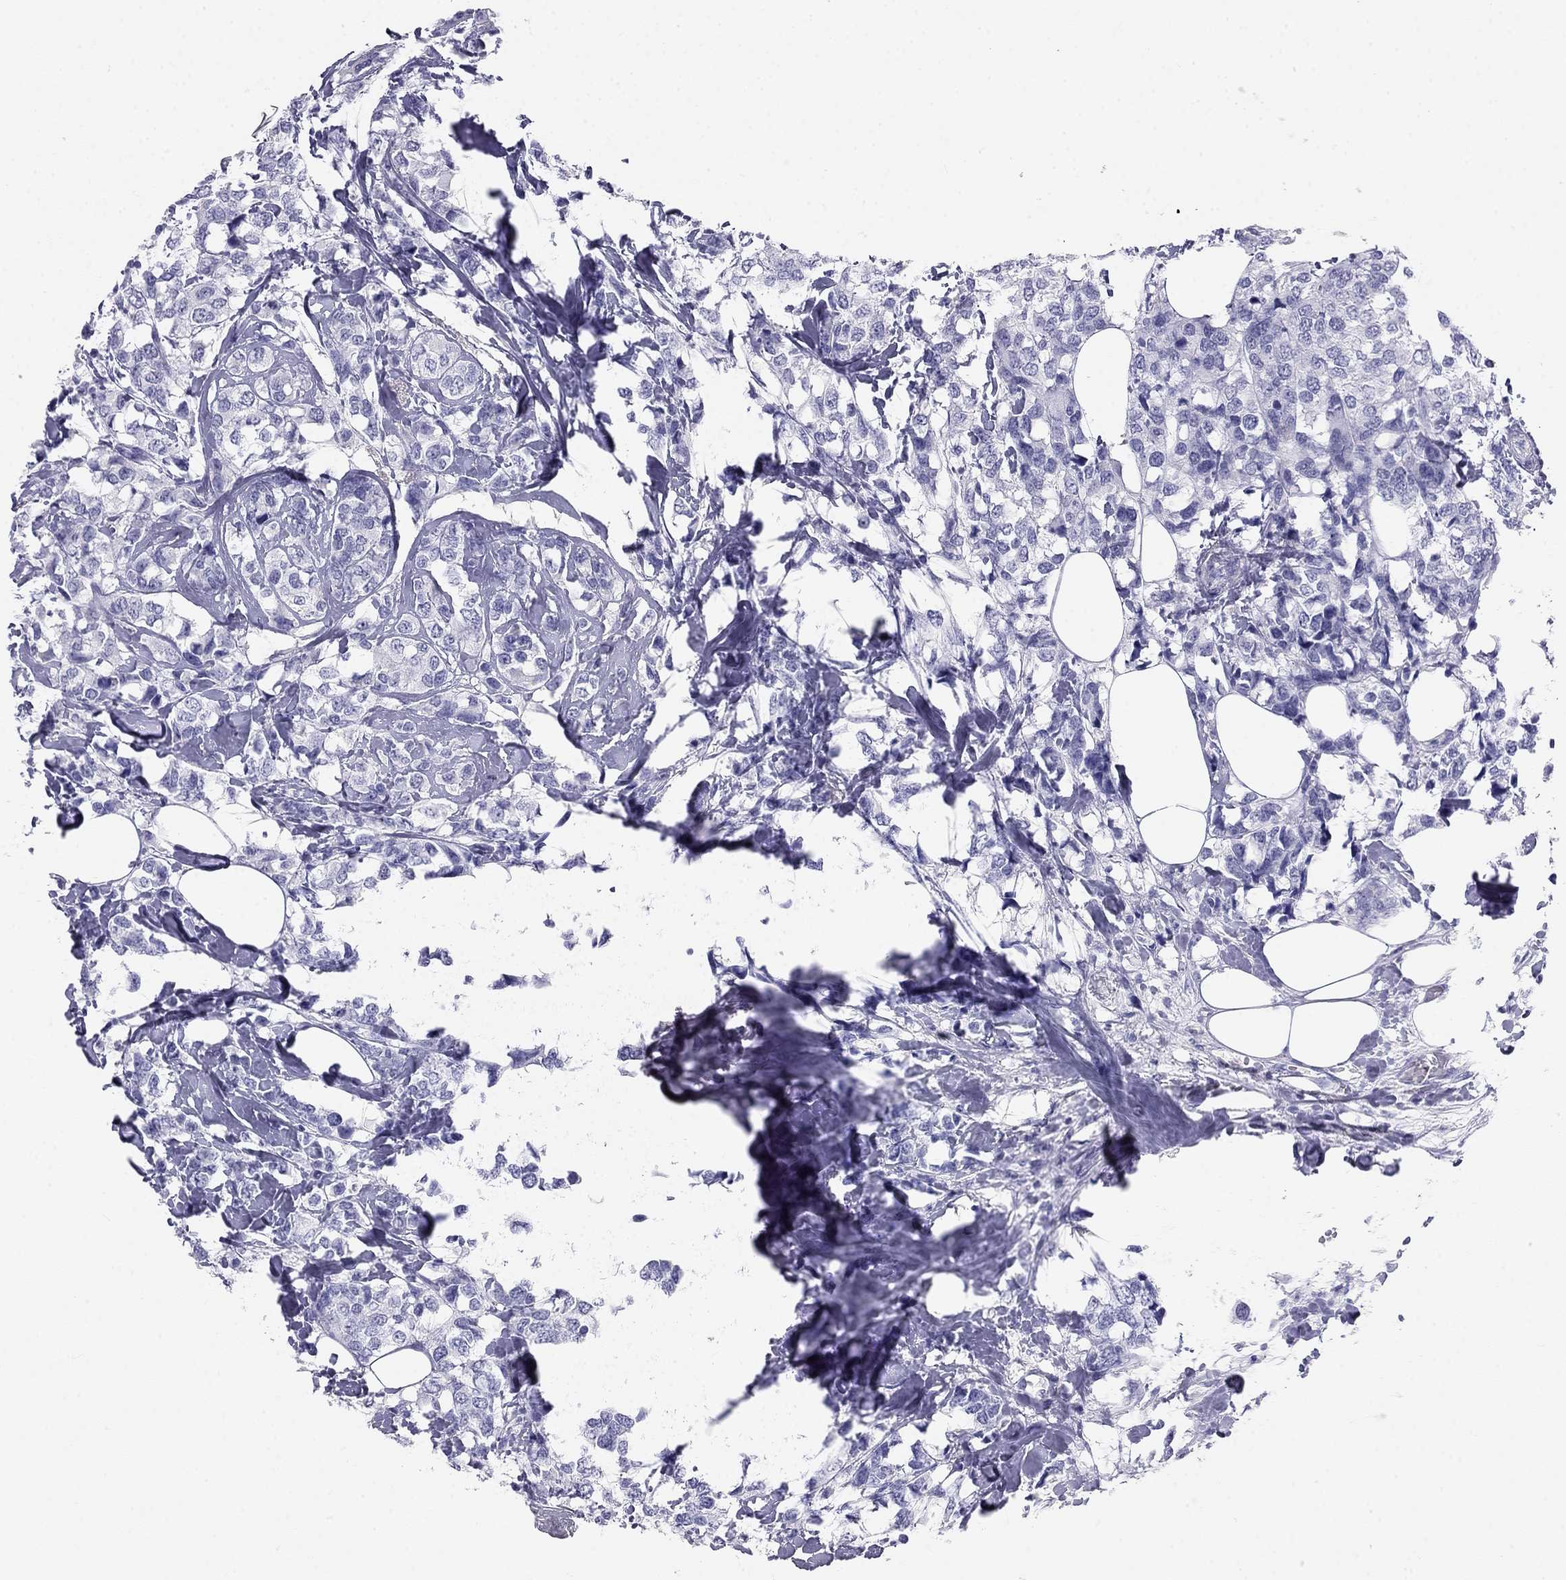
{"staining": {"intensity": "negative", "quantity": "none", "location": "none"}, "tissue": "breast cancer", "cell_type": "Tumor cells", "image_type": "cancer", "snomed": [{"axis": "morphology", "description": "Lobular carcinoma"}, {"axis": "topography", "description": "Breast"}], "caption": "This image is of breast cancer (lobular carcinoma) stained with IHC to label a protein in brown with the nuclei are counter-stained blue. There is no expression in tumor cells.", "gene": "KLRG1", "patient": {"sex": "female", "age": 59}}